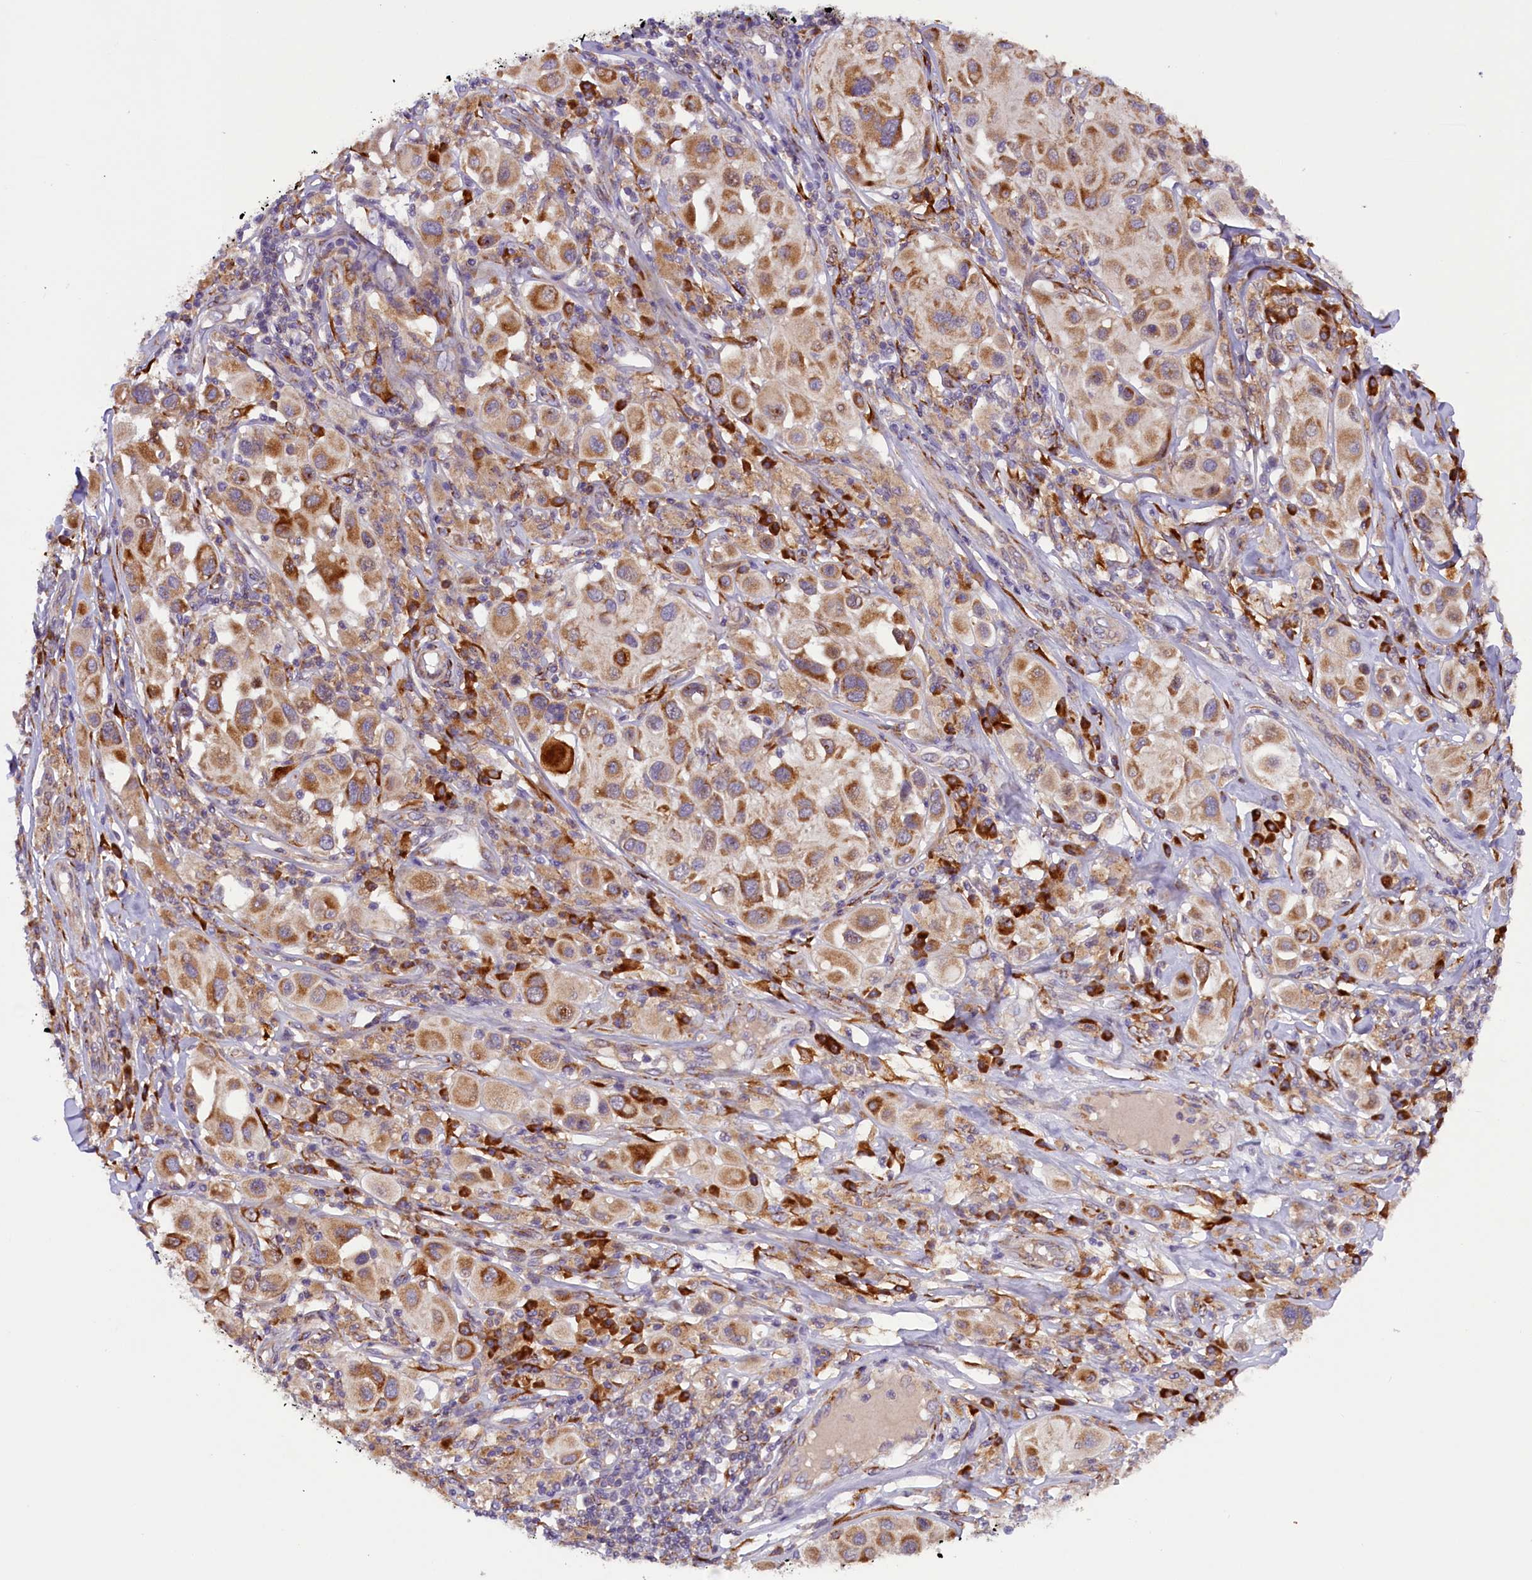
{"staining": {"intensity": "moderate", "quantity": ">75%", "location": "cytoplasmic/membranous"}, "tissue": "melanoma", "cell_type": "Tumor cells", "image_type": "cancer", "snomed": [{"axis": "morphology", "description": "Malignant melanoma, Metastatic site"}, {"axis": "topography", "description": "Skin"}], "caption": "The histopathology image exhibits immunohistochemical staining of melanoma. There is moderate cytoplasmic/membranous expression is present in approximately >75% of tumor cells.", "gene": "SSC5D", "patient": {"sex": "male", "age": 41}}